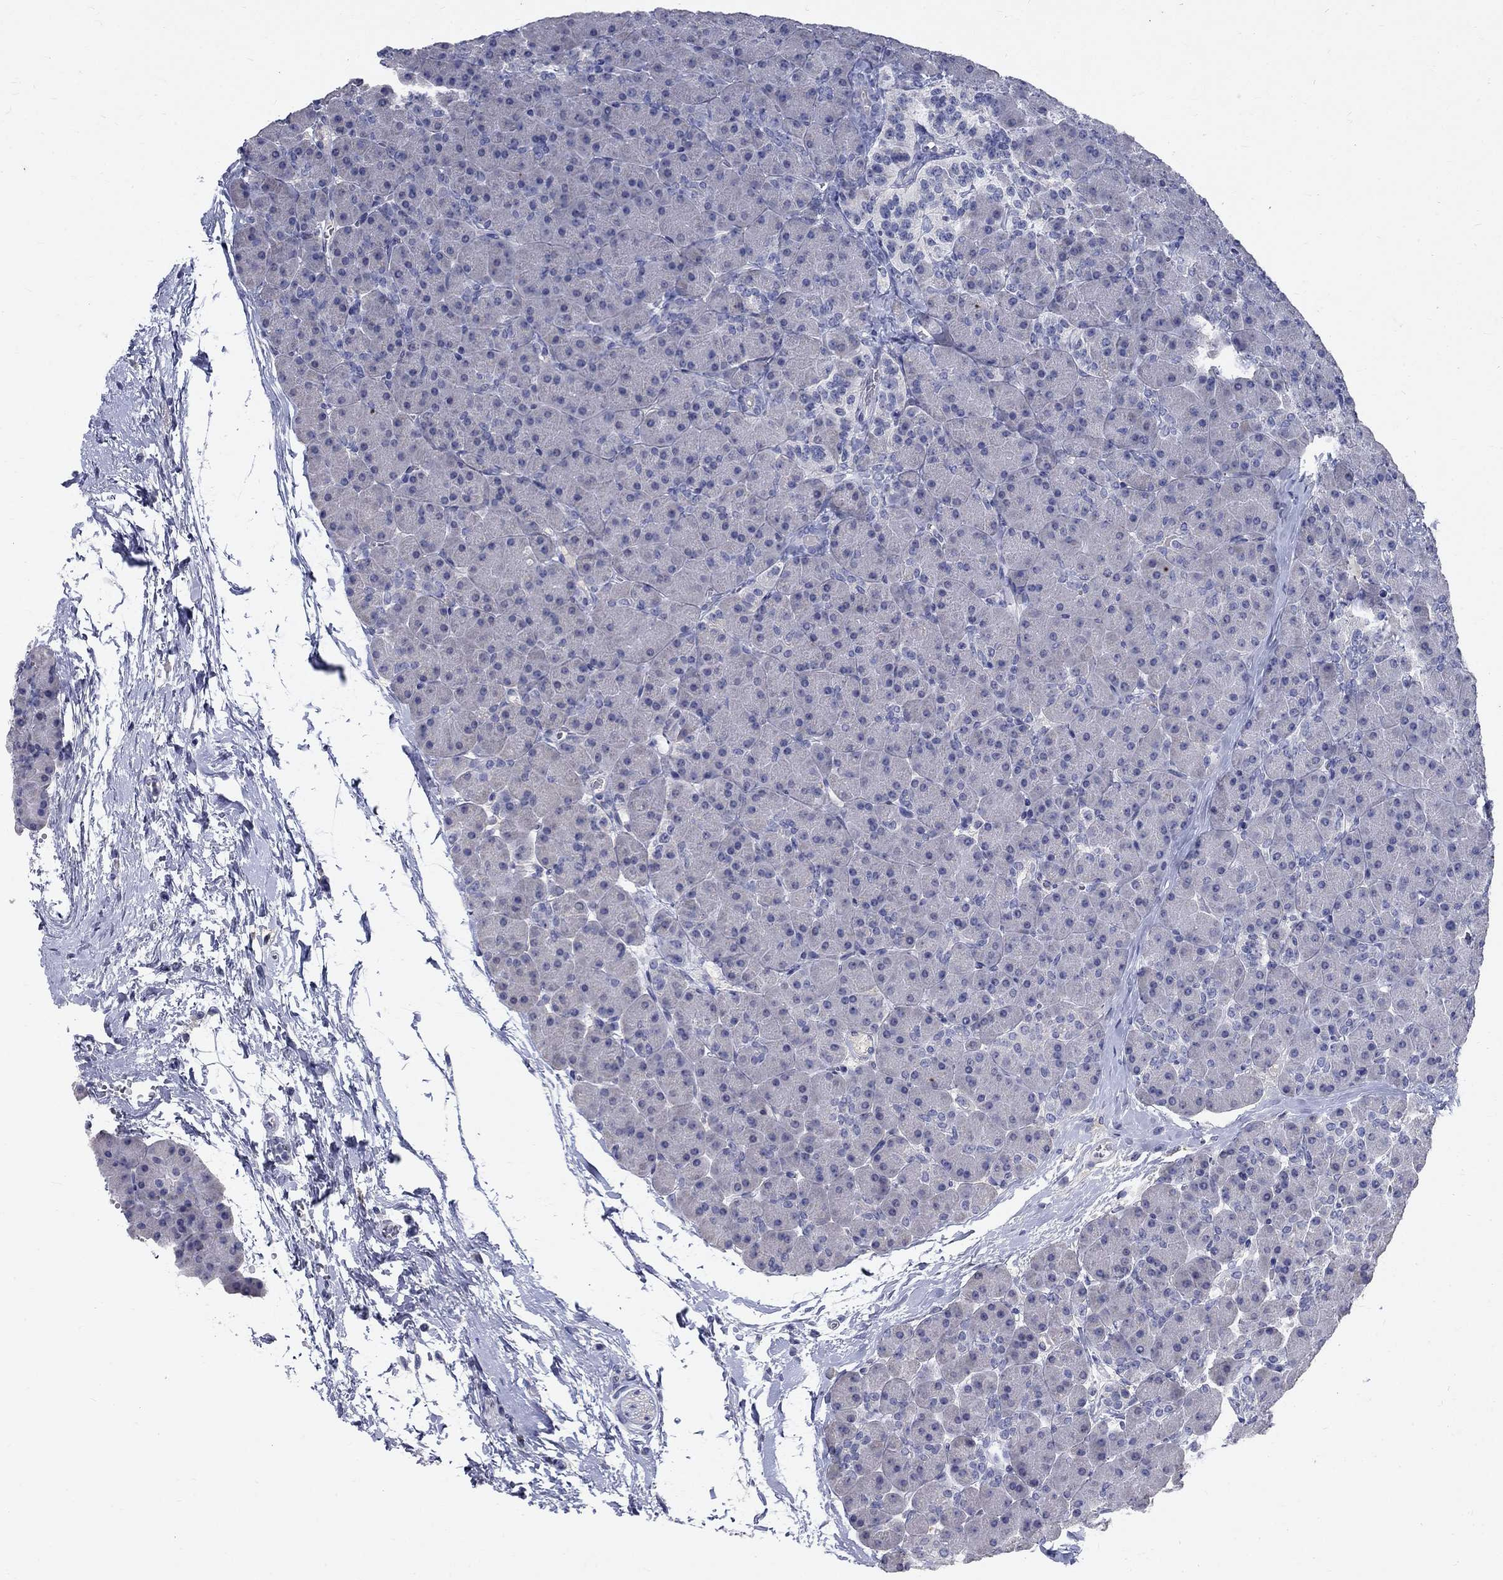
{"staining": {"intensity": "negative", "quantity": "none", "location": "none"}, "tissue": "pancreas", "cell_type": "Exocrine glandular cells", "image_type": "normal", "snomed": [{"axis": "morphology", "description": "Normal tissue, NOS"}, {"axis": "topography", "description": "Pancreas"}], "caption": "Exocrine glandular cells show no significant expression in unremarkable pancreas. (Stains: DAB (3,3'-diaminobenzidine) IHC with hematoxylin counter stain, Microscopy: brightfield microscopy at high magnification).", "gene": "PTH1R", "patient": {"sex": "female", "age": 44}}